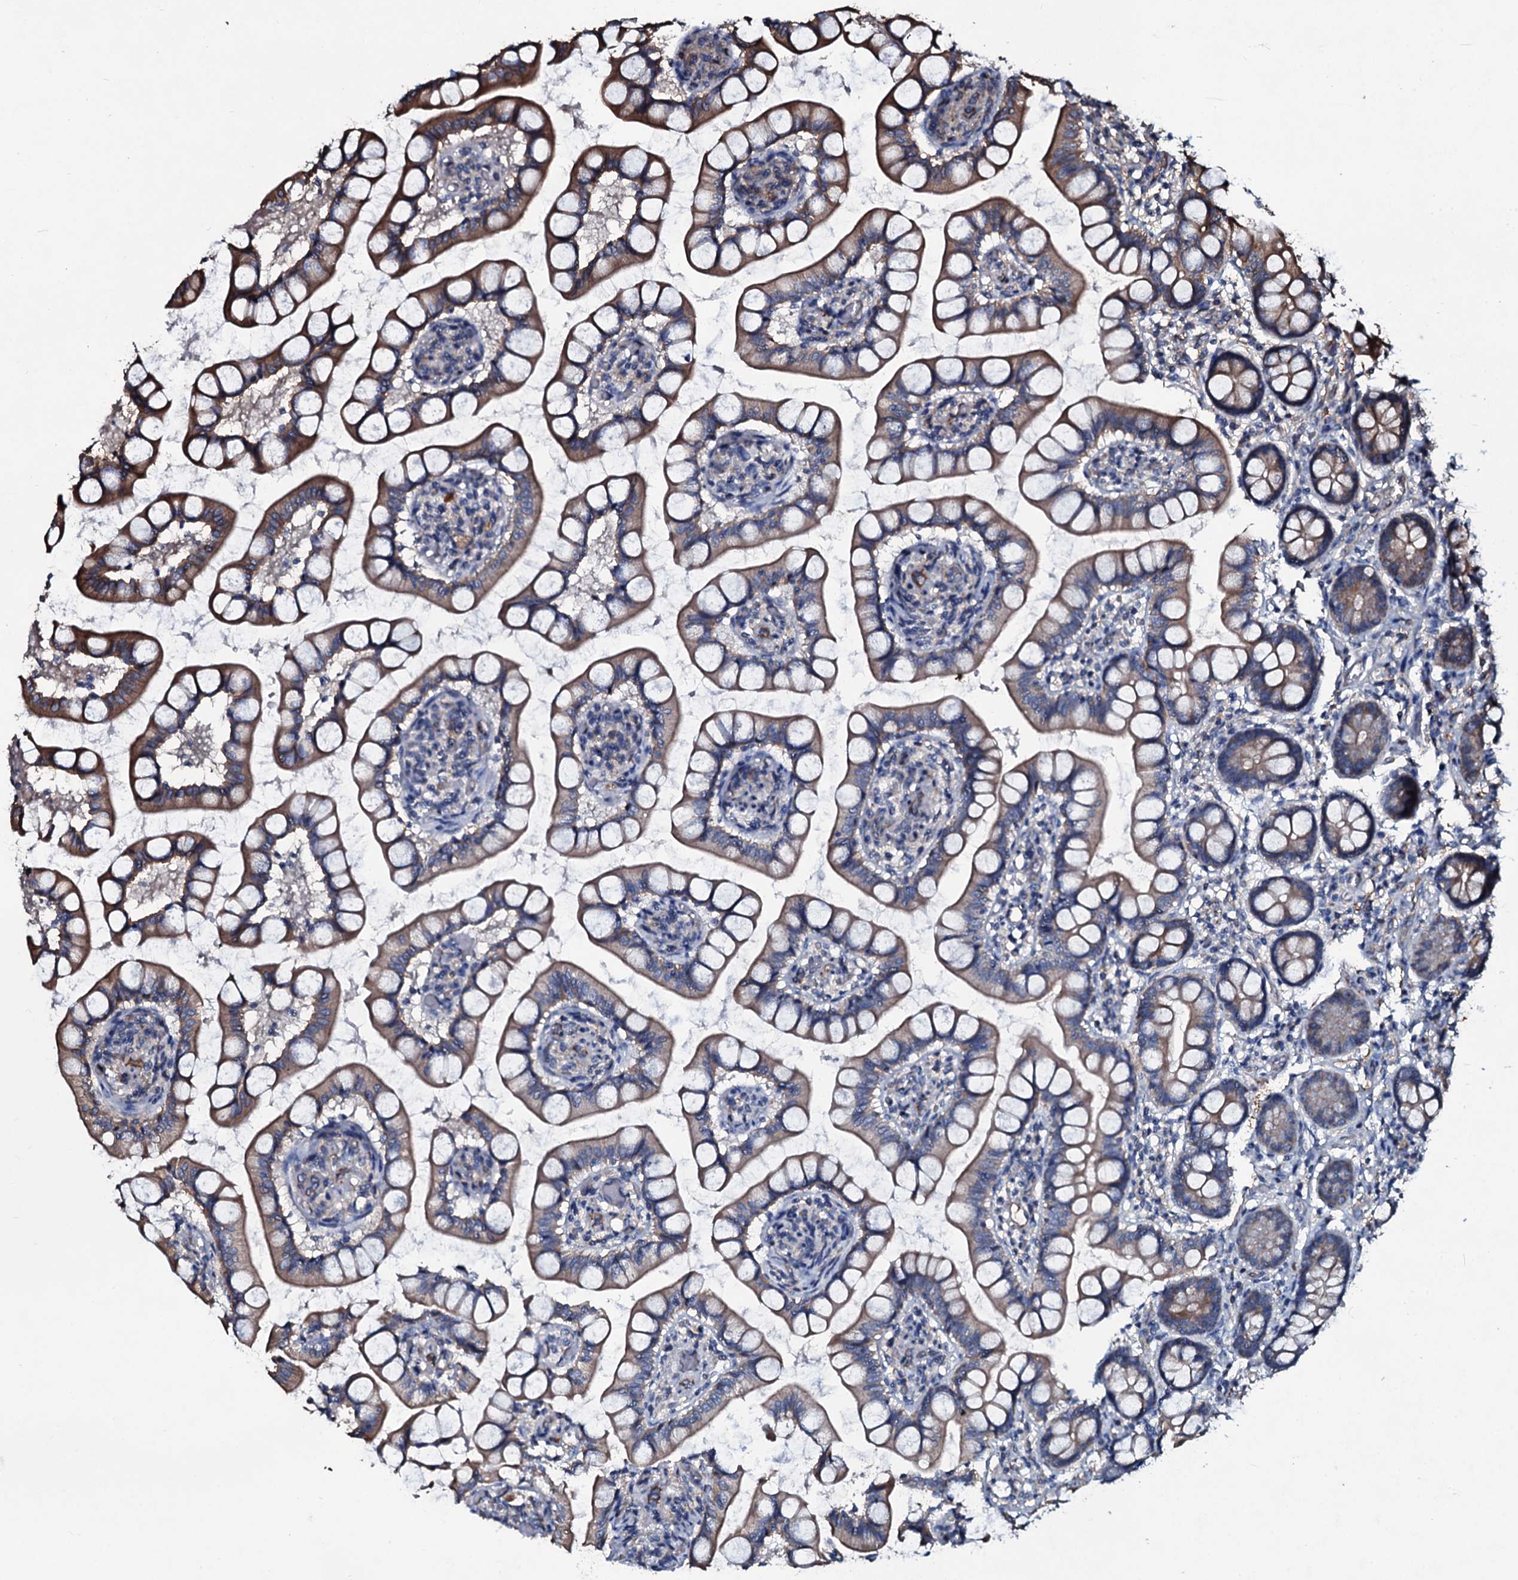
{"staining": {"intensity": "moderate", "quantity": ">75%", "location": "cytoplasmic/membranous"}, "tissue": "small intestine", "cell_type": "Glandular cells", "image_type": "normal", "snomed": [{"axis": "morphology", "description": "Normal tissue, NOS"}, {"axis": "topography", "description": "Small intestine"}], "caption": "Immunohistochemical staining of unremarkable small intestine reveals moderate cytoplasmic/membranous protein expression in about >75% of glandular cells.", "gene": "DMAC2", "patient": {"sex": "male", "age": 52}}